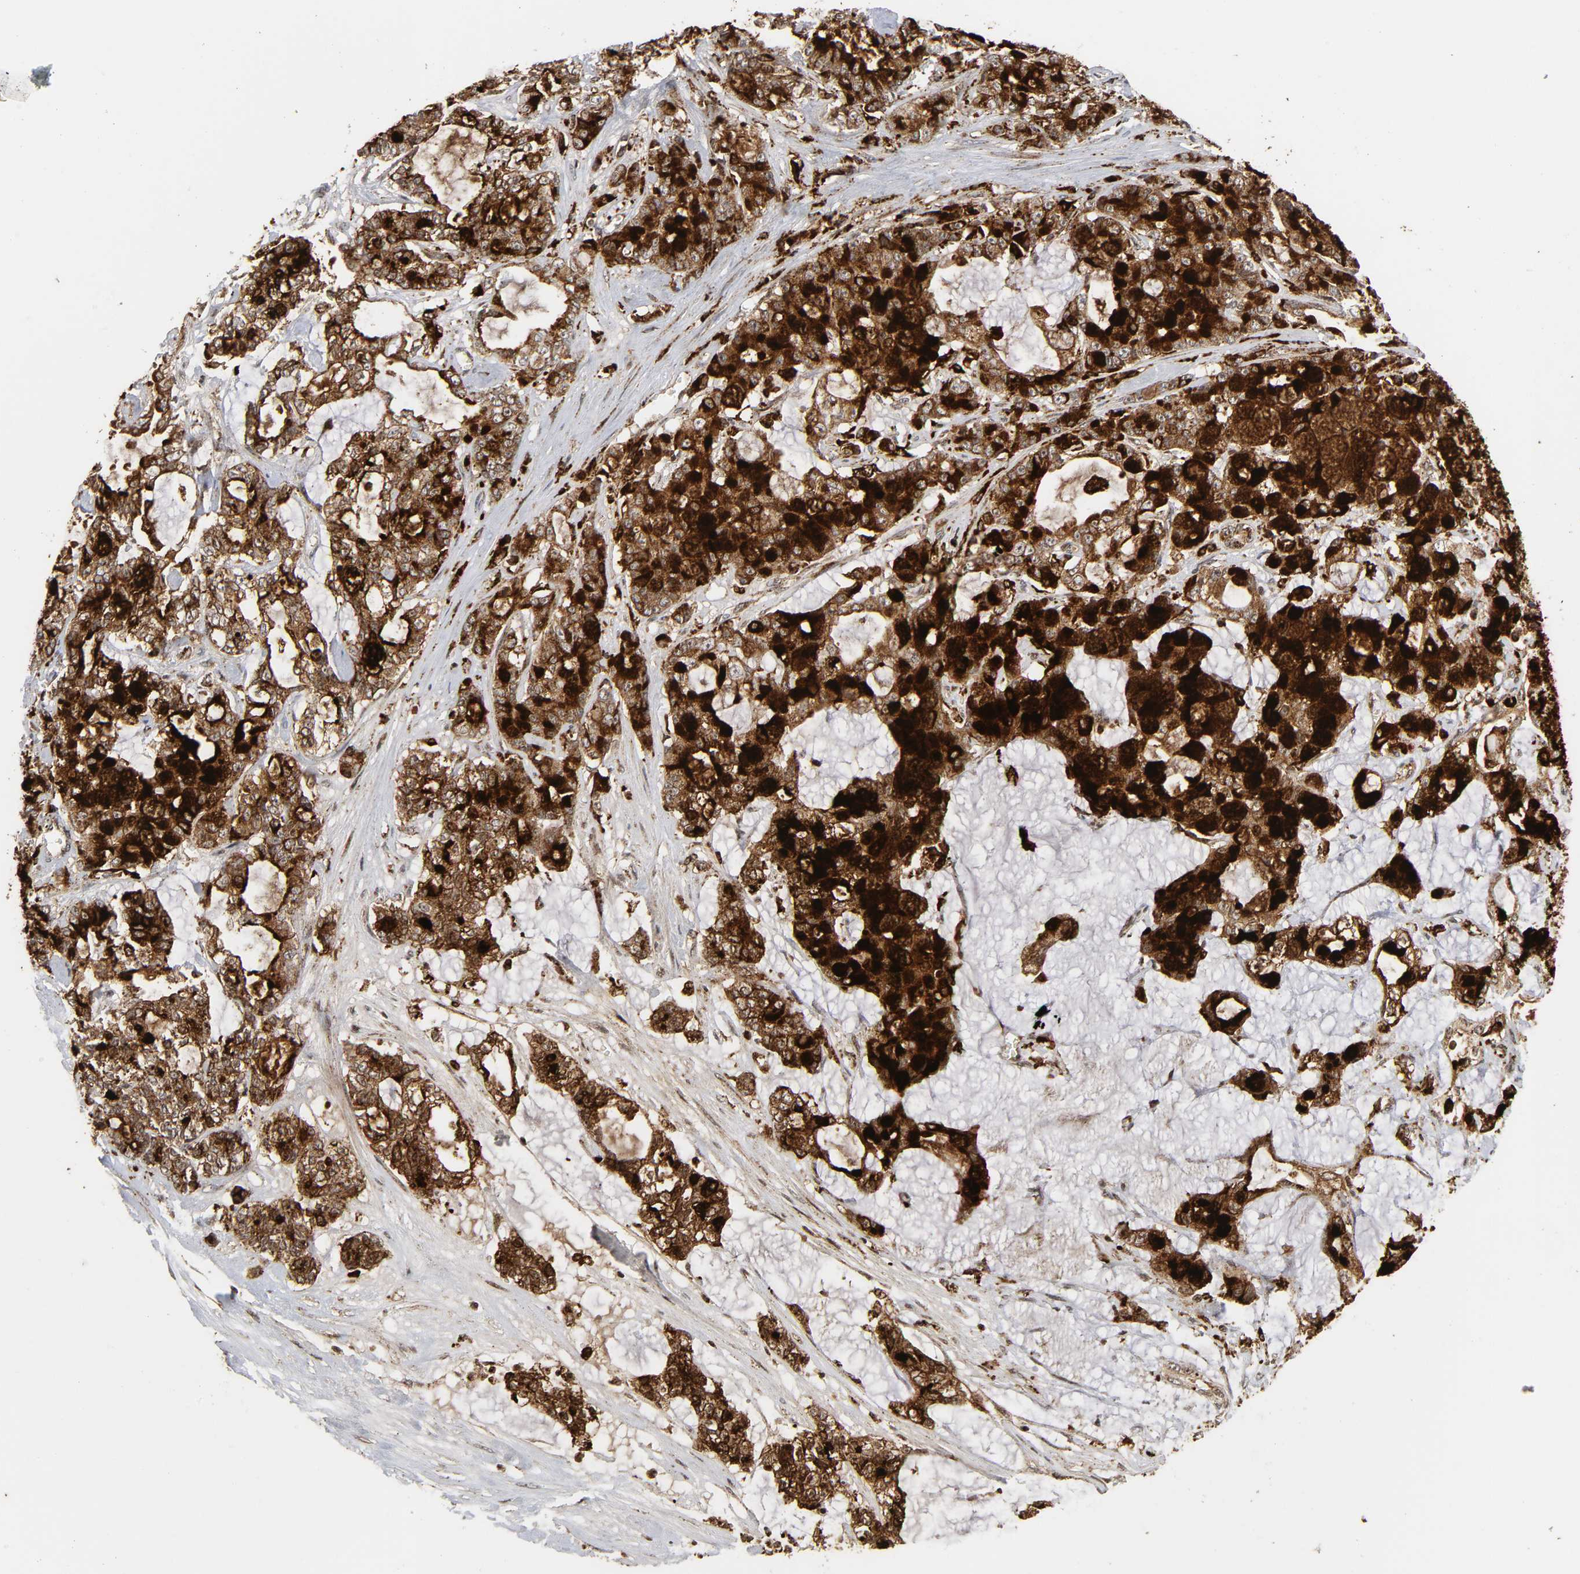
{"staining": {"intensity": "strong", "quantity": ">75%", "location": "cytoplasmic/membranous"}, "tissue": "pancreatic cancer", "cell_type": "Tumor cells", "image_type": "cancer", "snomed": [{"axis": "morphology", "description": "Adenocarcinoma, NOS"}, {"axis": "topography", "description": "Pancreas"}], "caption": "A high amount of strong cytoplasmic/membranous positivity is appreciated in approximately >75% of tumor cells in adenocarcinoma (pancreatic) tissue.", "gene": "PSAP", "patient": {"sex": "female", "age": 73}}